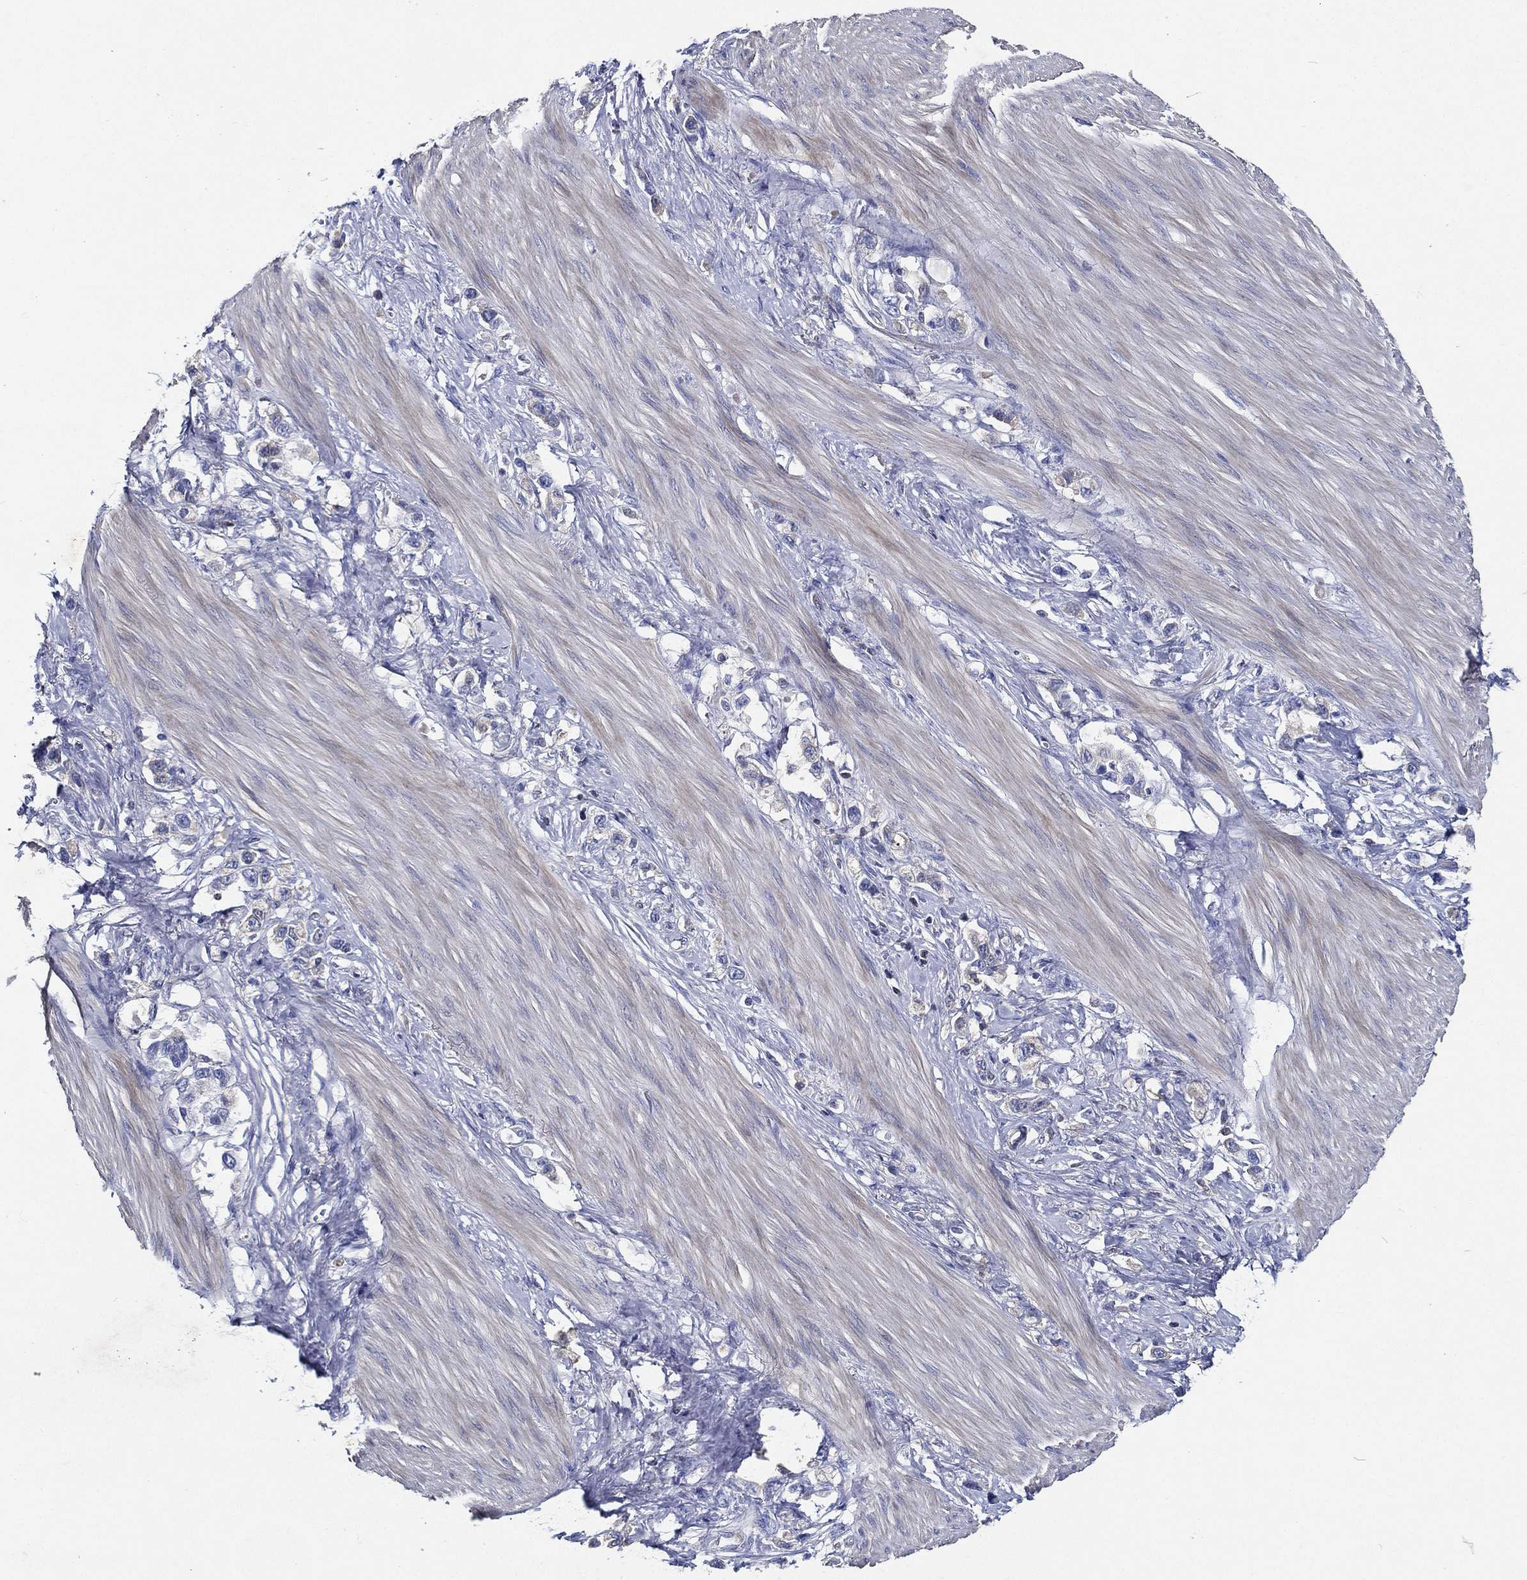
{"staining": {"intensity": "negative", "quantity": "none", "location": "none"}, "tissue": "stomach cancer", "cell_type": "Tumor cells", "image_type": "cancer", "snomed": [{"axis": "morphology", "description": "Normal tissue, NOS"}, {"axis": "morphology", "description": "Adenocarcinoma, NOS"}, {"axis": "morphology", "description": "Adenocarcinoma, High grade"}, {"axis": "topography", "description": "Stomach, upper"}, {"axis": "topography", "description": "Stomach"}], "caption": "A micrograph of stomach cancer stained for a protein displays no brown staining in tumor cells.", "gene": "TMPRSS11D", "patient": {"sex": "female", "age": 65}}